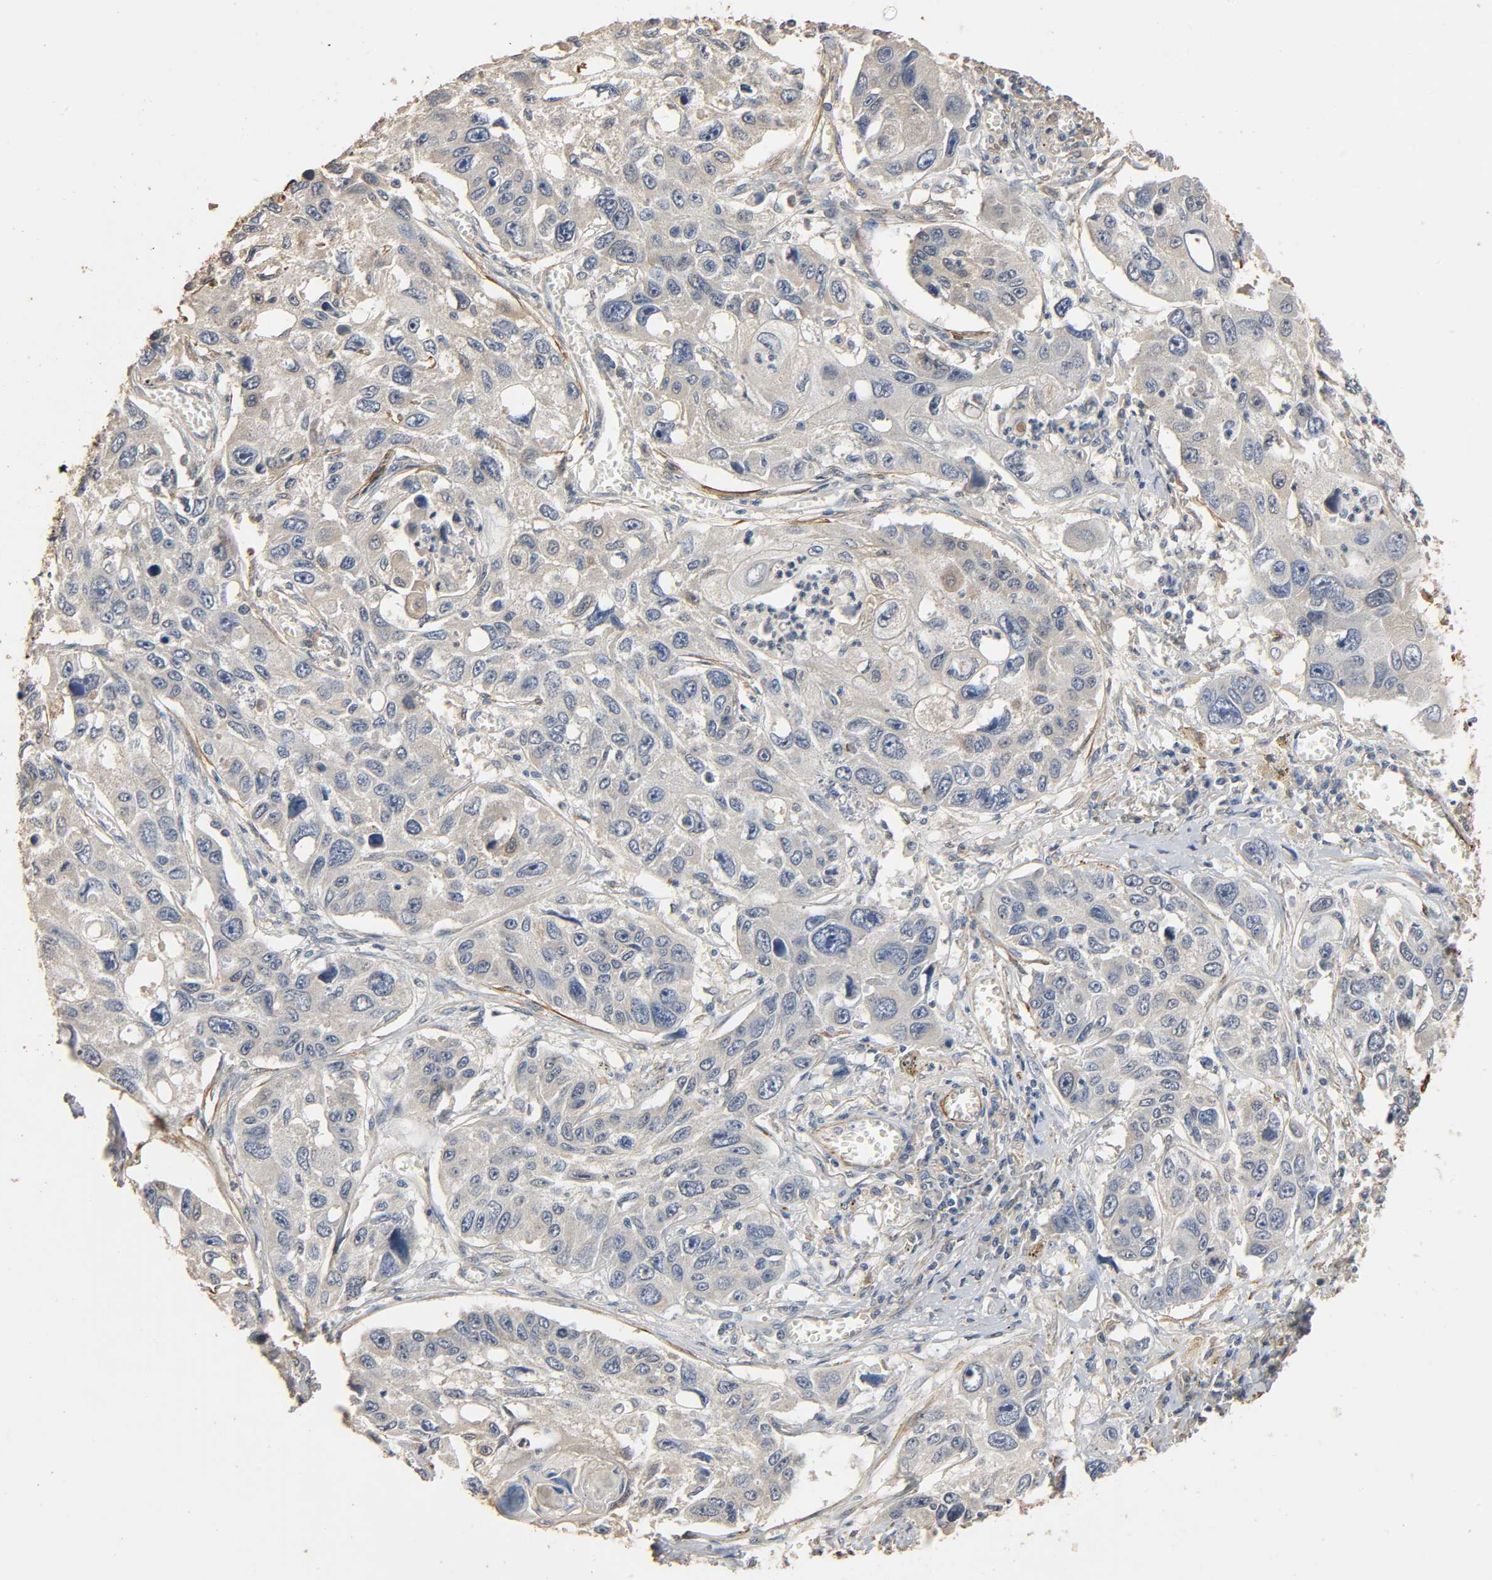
{"staining": {"intensity": "weak", "quantity": ">75%", "location": "cytoplasmic/membranous"}, "tissue": "lung cancer", "cell_type": "Tumor cells", "image_type": "cancer", "snomed": [{"axis": "morphology", "description": "Squamous cell carcinoma, NOS"}, {"axis": "topography", "description": "Lung"}], "caption": "Tumor cells demonstrate low levels of weak cytoplasmic/membranous positivity in about >75% of cells in lung cancer. Using DAB (3,3'-diaminobenzidine) (brown) and hematoxylin (blue) stains, captured at high magnification using brightfield microscopy.", "gene": "GSTA3", "patient": {"sex": "male", "age": 71}}